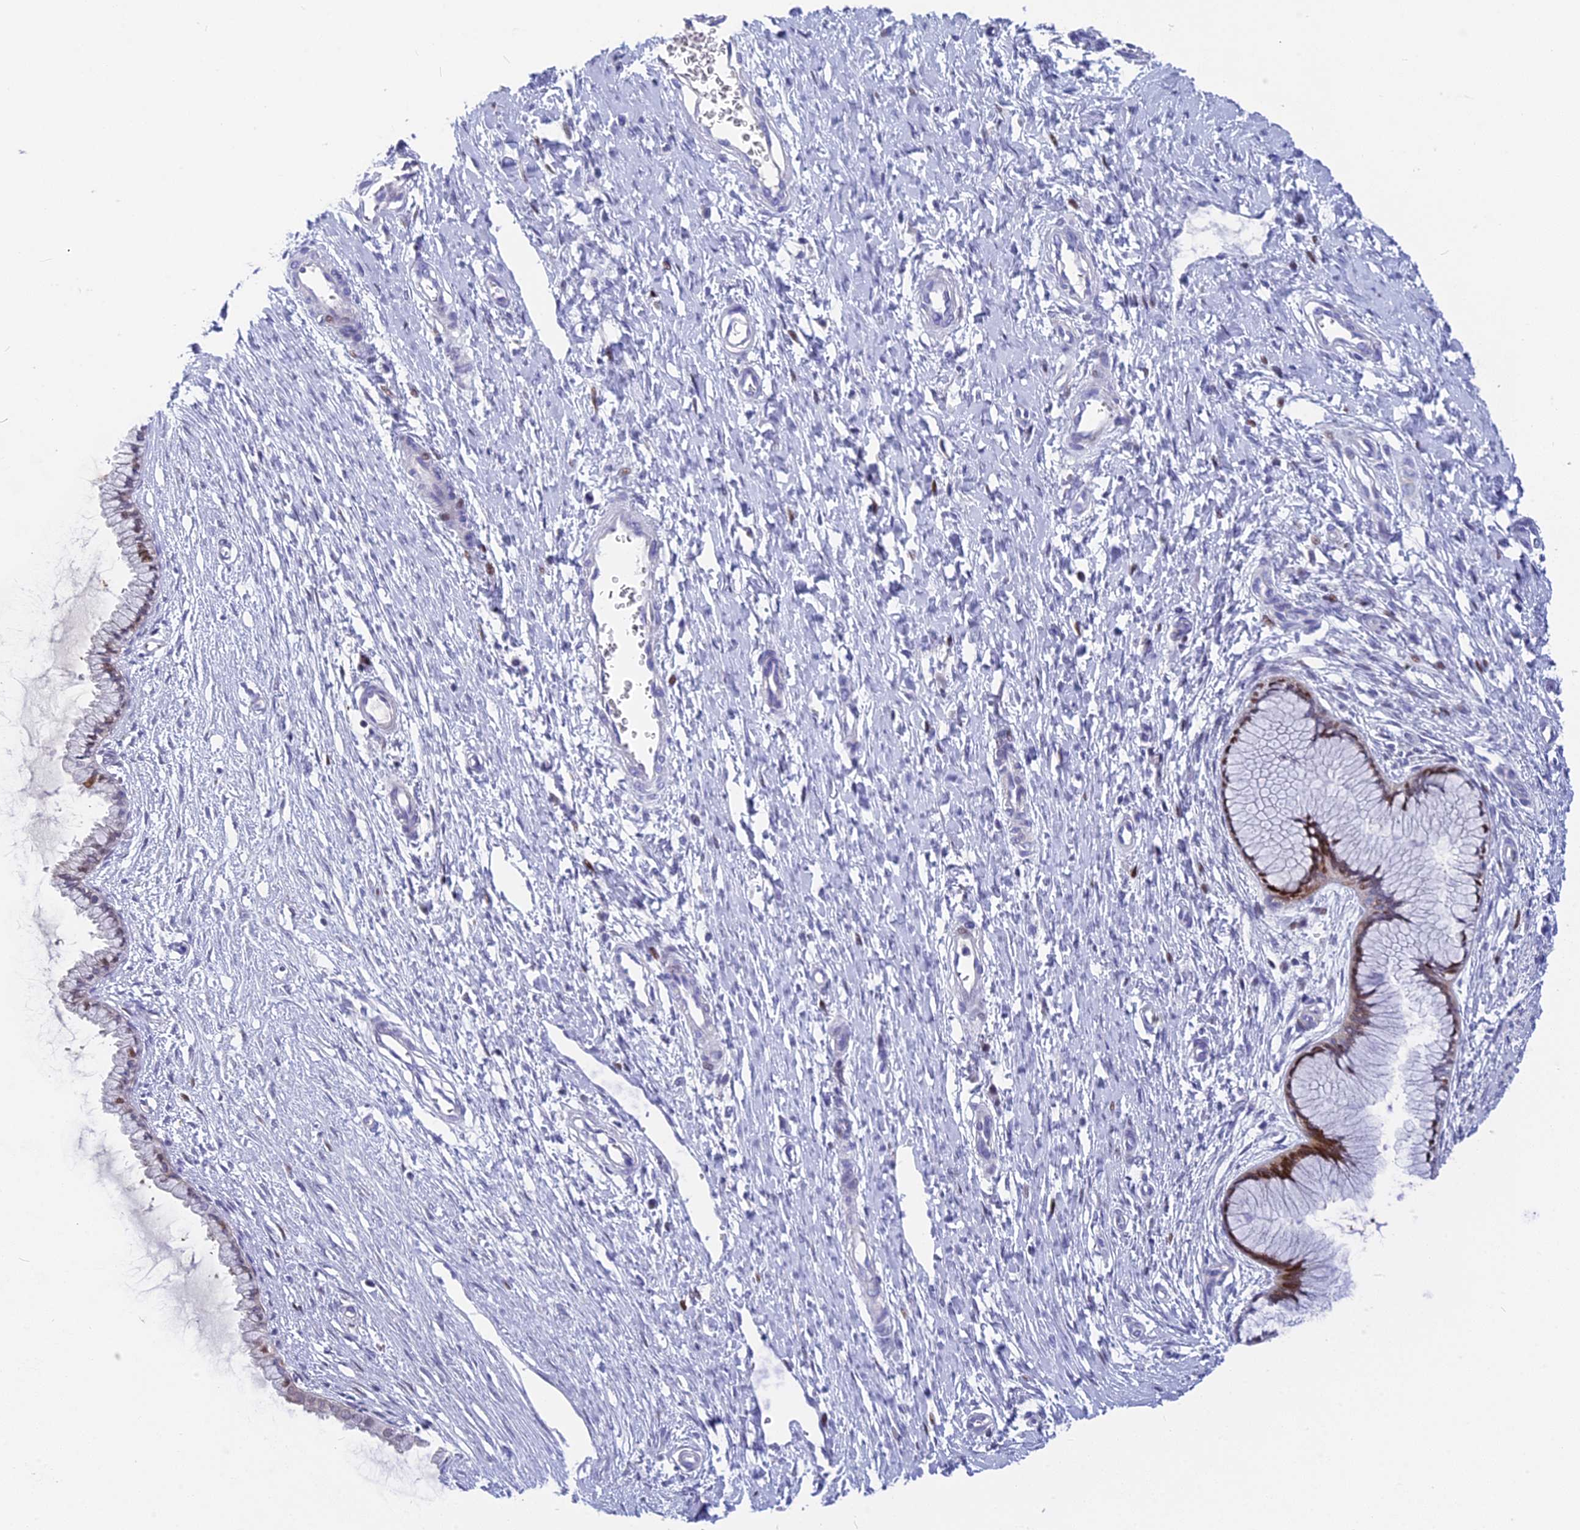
{"staining": {"intensity": "moderate", "quantity": "25%-75%", "location": "nuclear"}, "tissue": "cervix", "cell_type": "Glandular cells", "image_type": "normal", "snomed": [{"axis": "morphology", "description": "Normal tissue, NOS"}, {"axis": "topography", "description": "Cervix"}], "caption": "Immunohistochemical staining of unremarkable cervix exhibits medium levels of moderate nuclear expression in approximately 25%-75% of glandular cells.", "gene": "NKPD1", "patient": {"sex": "female", "age": 55}}